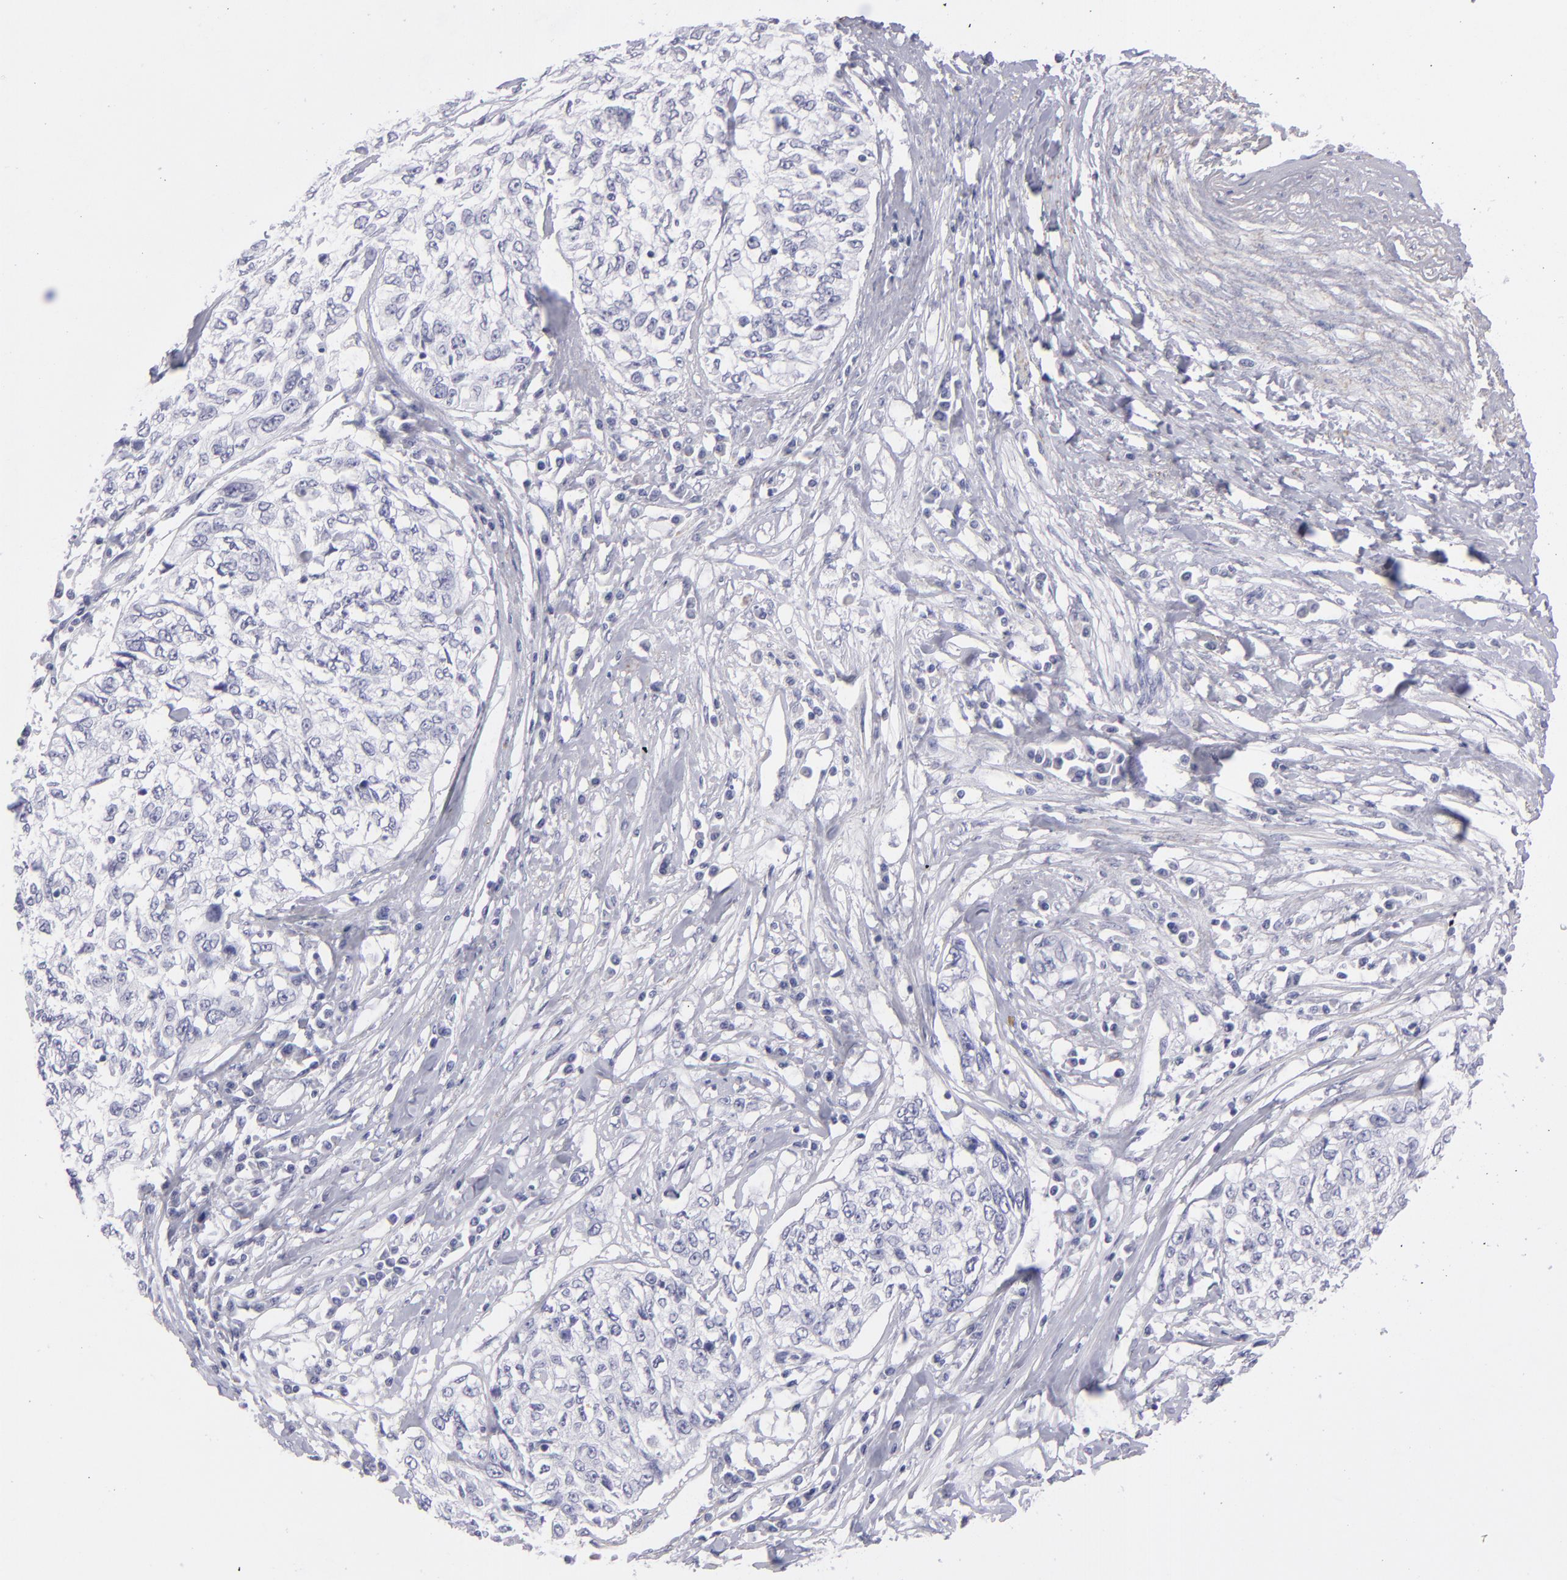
{"staining": {"intensity": "negative", "quantity": "none", "location": "none"}, "tissue": "cervical cancer", "cell_type": "Tumor cells", "image_type": "cancer", "snomed": [{"axis": "morphology", "description": "Squamous cell carcinoma, NOS"}, {"axis": "topography", "description": "Cervix"}], "caption": "The photomicrograph displays no staining of tumor cells in squamous cell carcinoma (cervical).", "gene": "MYH11", "patient": {"sex": "female", "age": 57}}